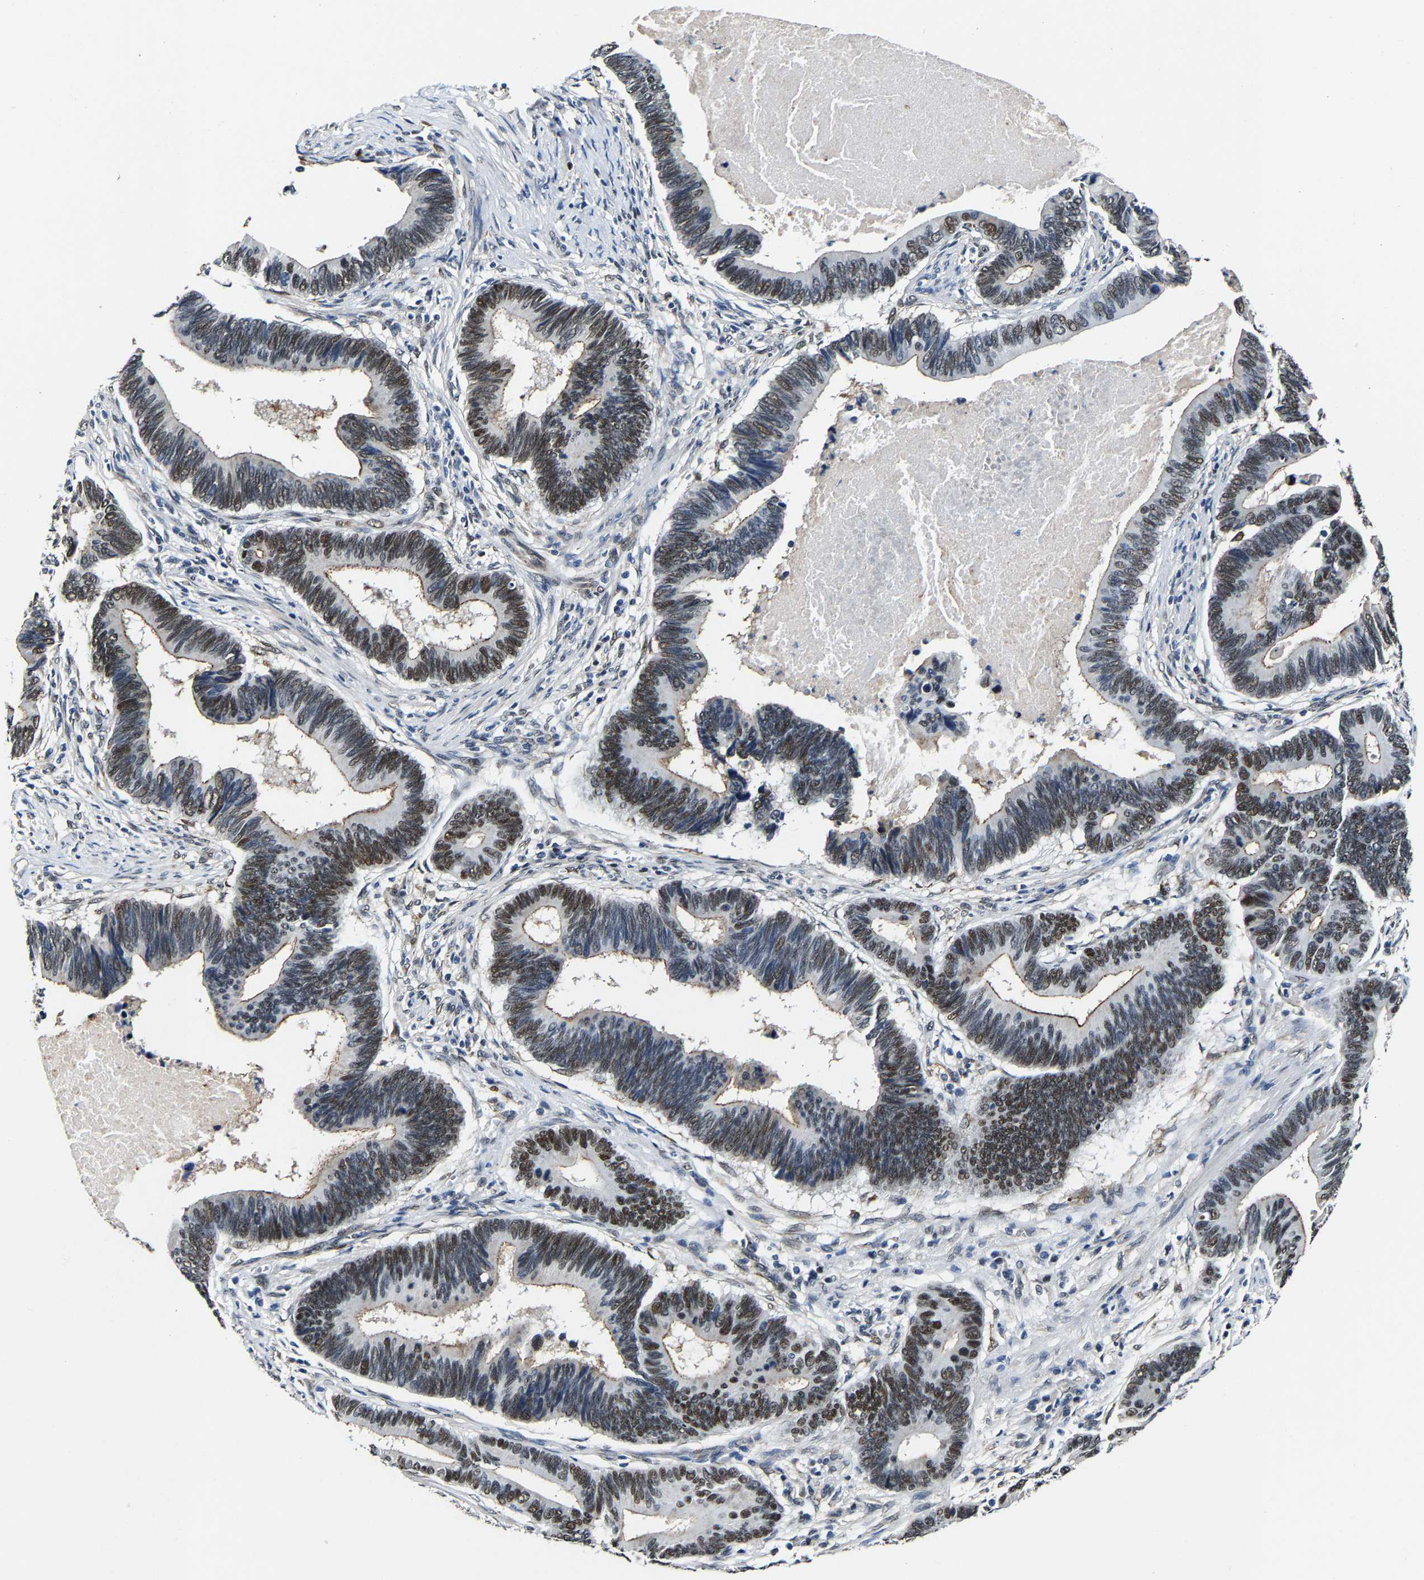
{"staining": {"intensity": "moderate", "quantity": ">75%", "location": "nuclear"}, "tissue": "pancreatic cancer", "cell_type": "Tumor cells", "image_type": "cancer", "snomed": [{"axis": "morphology", "description": "Adenocarcinoma, NOS"}, {"axis": "topography", "description": "Pancreas"}], "caption": "Pancreatic cancer (adenocarcinoma) stained with immunohistochemistry (IHC) exhibits moderate nuclear expression in approximately >75% of tumor cells.", "gene": "METTL1", "patient": {"sex": "female", "age": 70}}